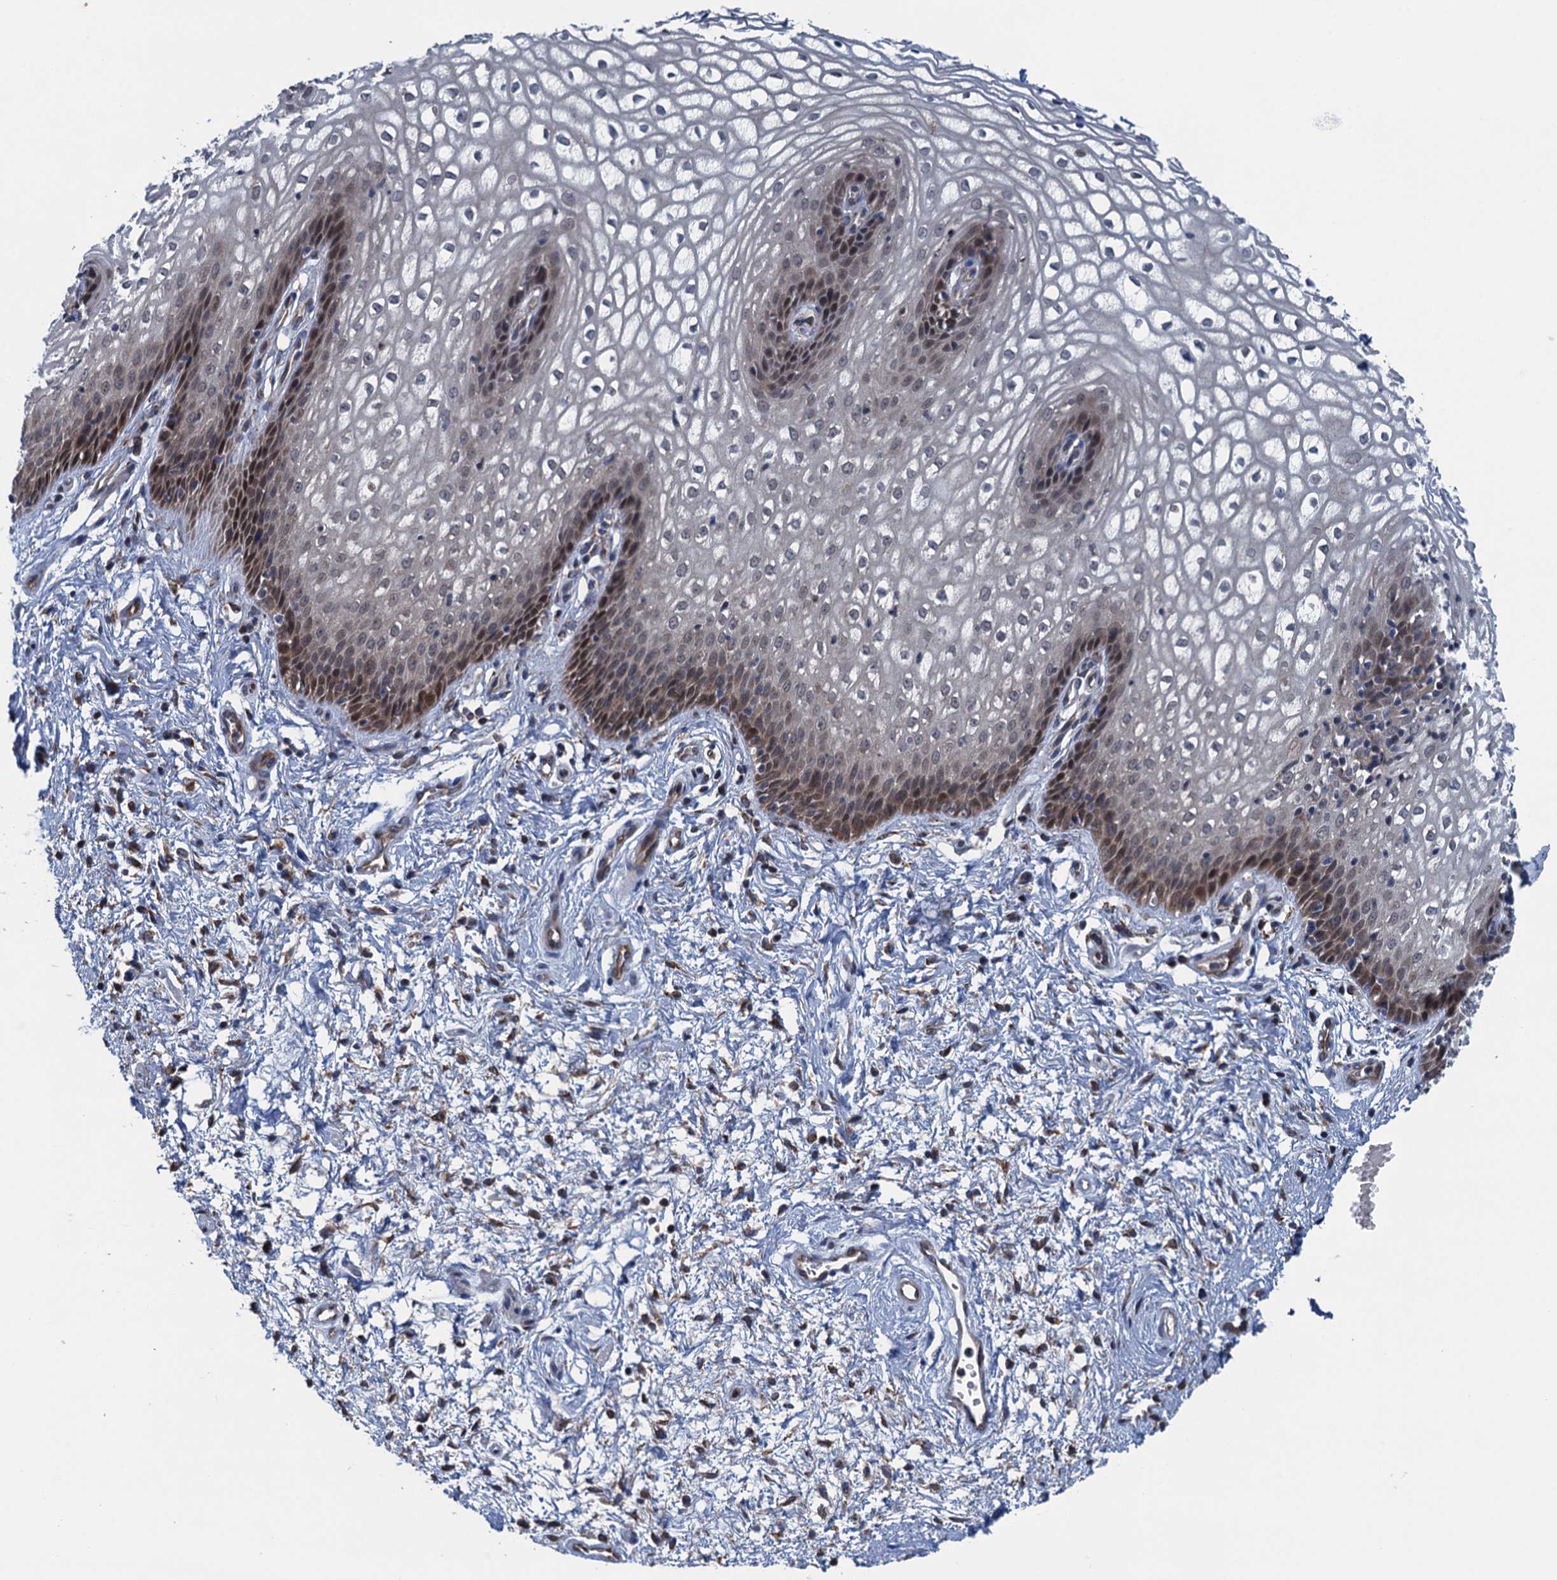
{"staining": {"intensity": "moderate", "quantity": "<25%", "location": "nuclear"}, "tissue": "vagina", "cell_type": "Squamous epithelial cells", "image_type": "normal", "snomed": [{"axis": "morphology", "description": "Normal tissue, NOS"}, {"axis": "topography", "description": "Vagina"}], "caption": "A micrograph showing moderate nuclear positivity in about <25% of squamous epithelial cells in unremarkable vagina, as visualized by brown immunohistochemical staining.", "gene": "CNTN5", "patient": {"sex": "female", "age": 34}}